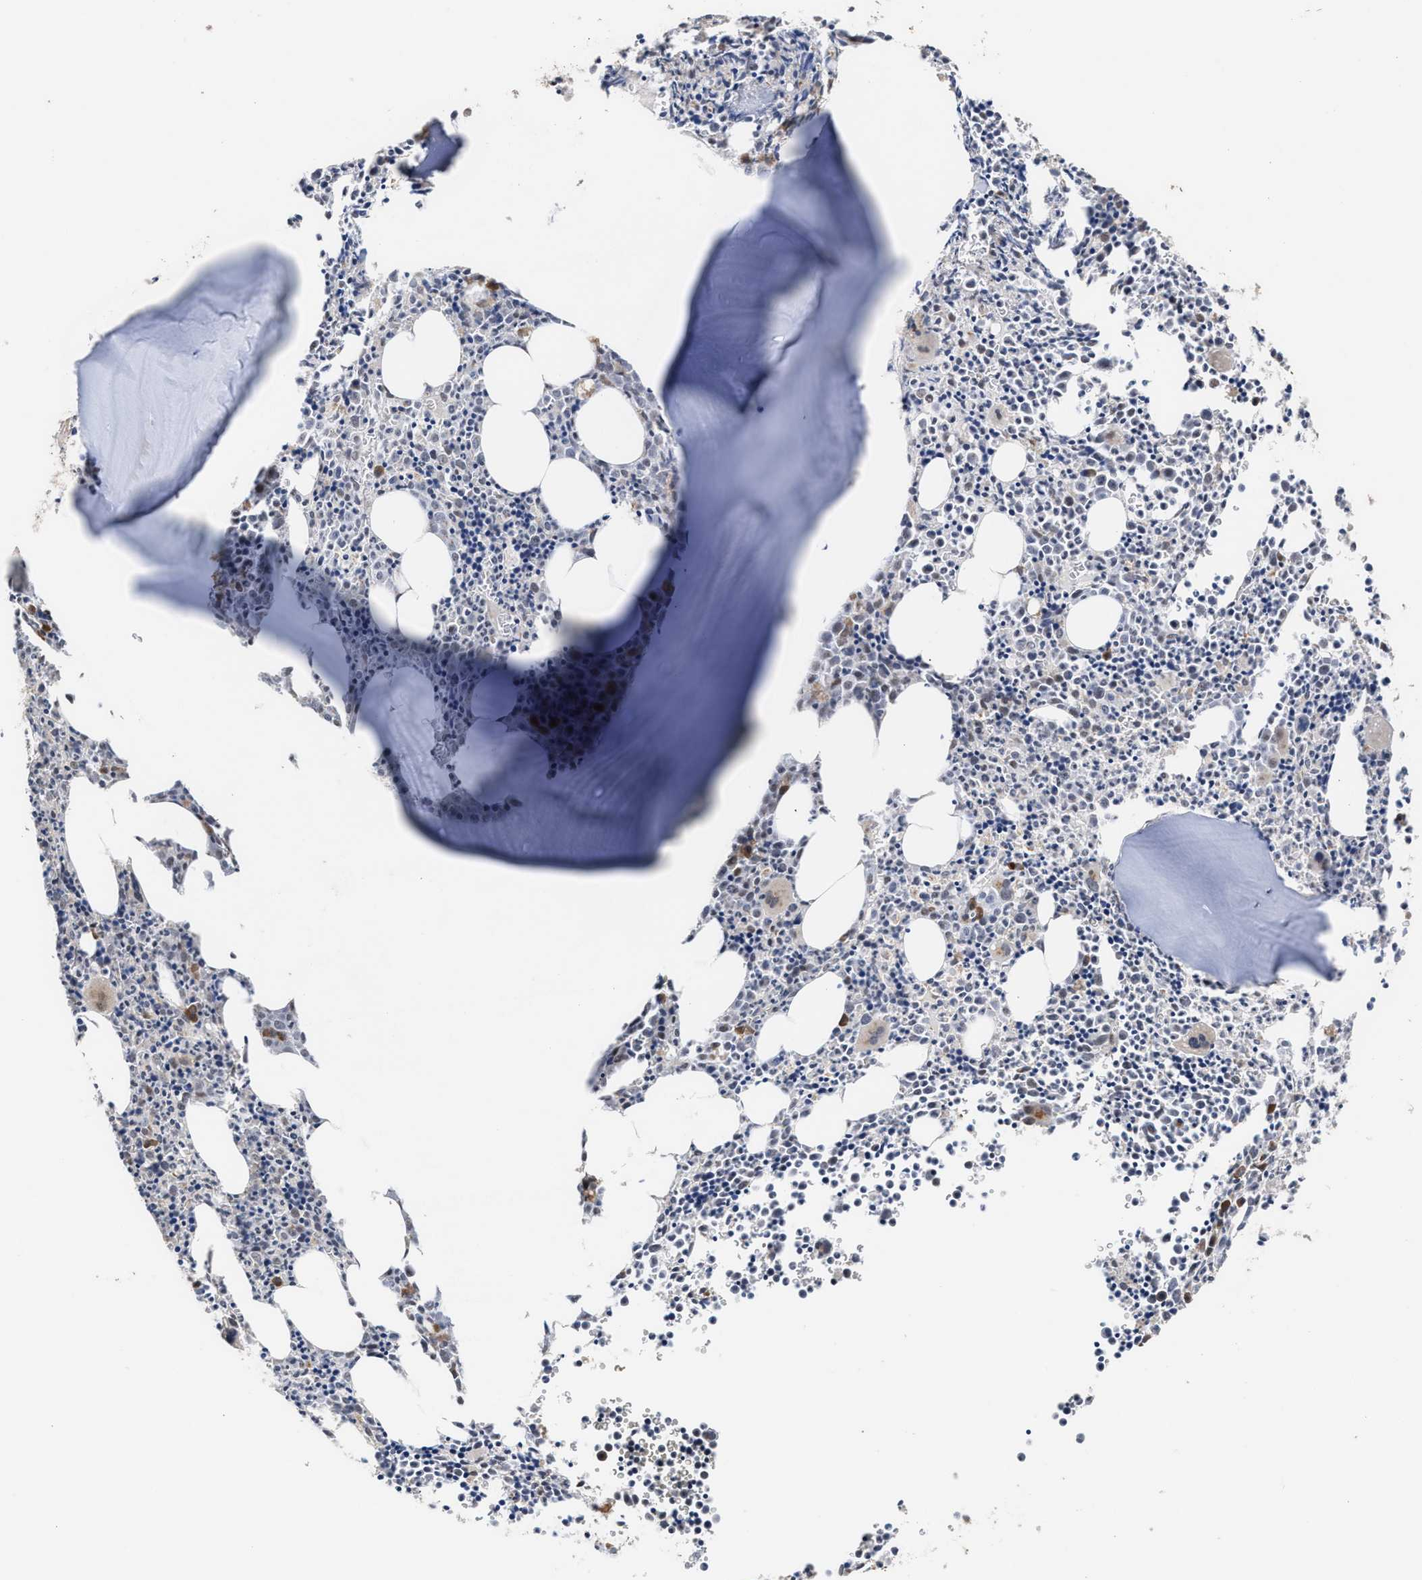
{"staining": {"intensity": "moderate", "quantity": "<25%", "location": "cytoplasmic/membranous"}, "tissue": "bone marrow", "cell_type": "Hematopoietic cells", "image_type": "normal", "snomed": [{"axis": "morphology", "description": "Normal tissue, NOS"}, {"axis": "morphology", "description": "Inflammation, NOS"}, {"axis": "topography", "description": "Bone marrow"}], "caption": "Immunohistochemical staining of unremarkable bone marrow reveals low levels of moderate cytoplasmic/membranous staining in approximately <25% of hematopoietic cells. The staining is performed using DAB brown chromogen to label protein expression. The nuclei are counter-stained blue using hematoxylin.", "gene": "MKNK2", "patient": {"sex": "male", "age": 31}}